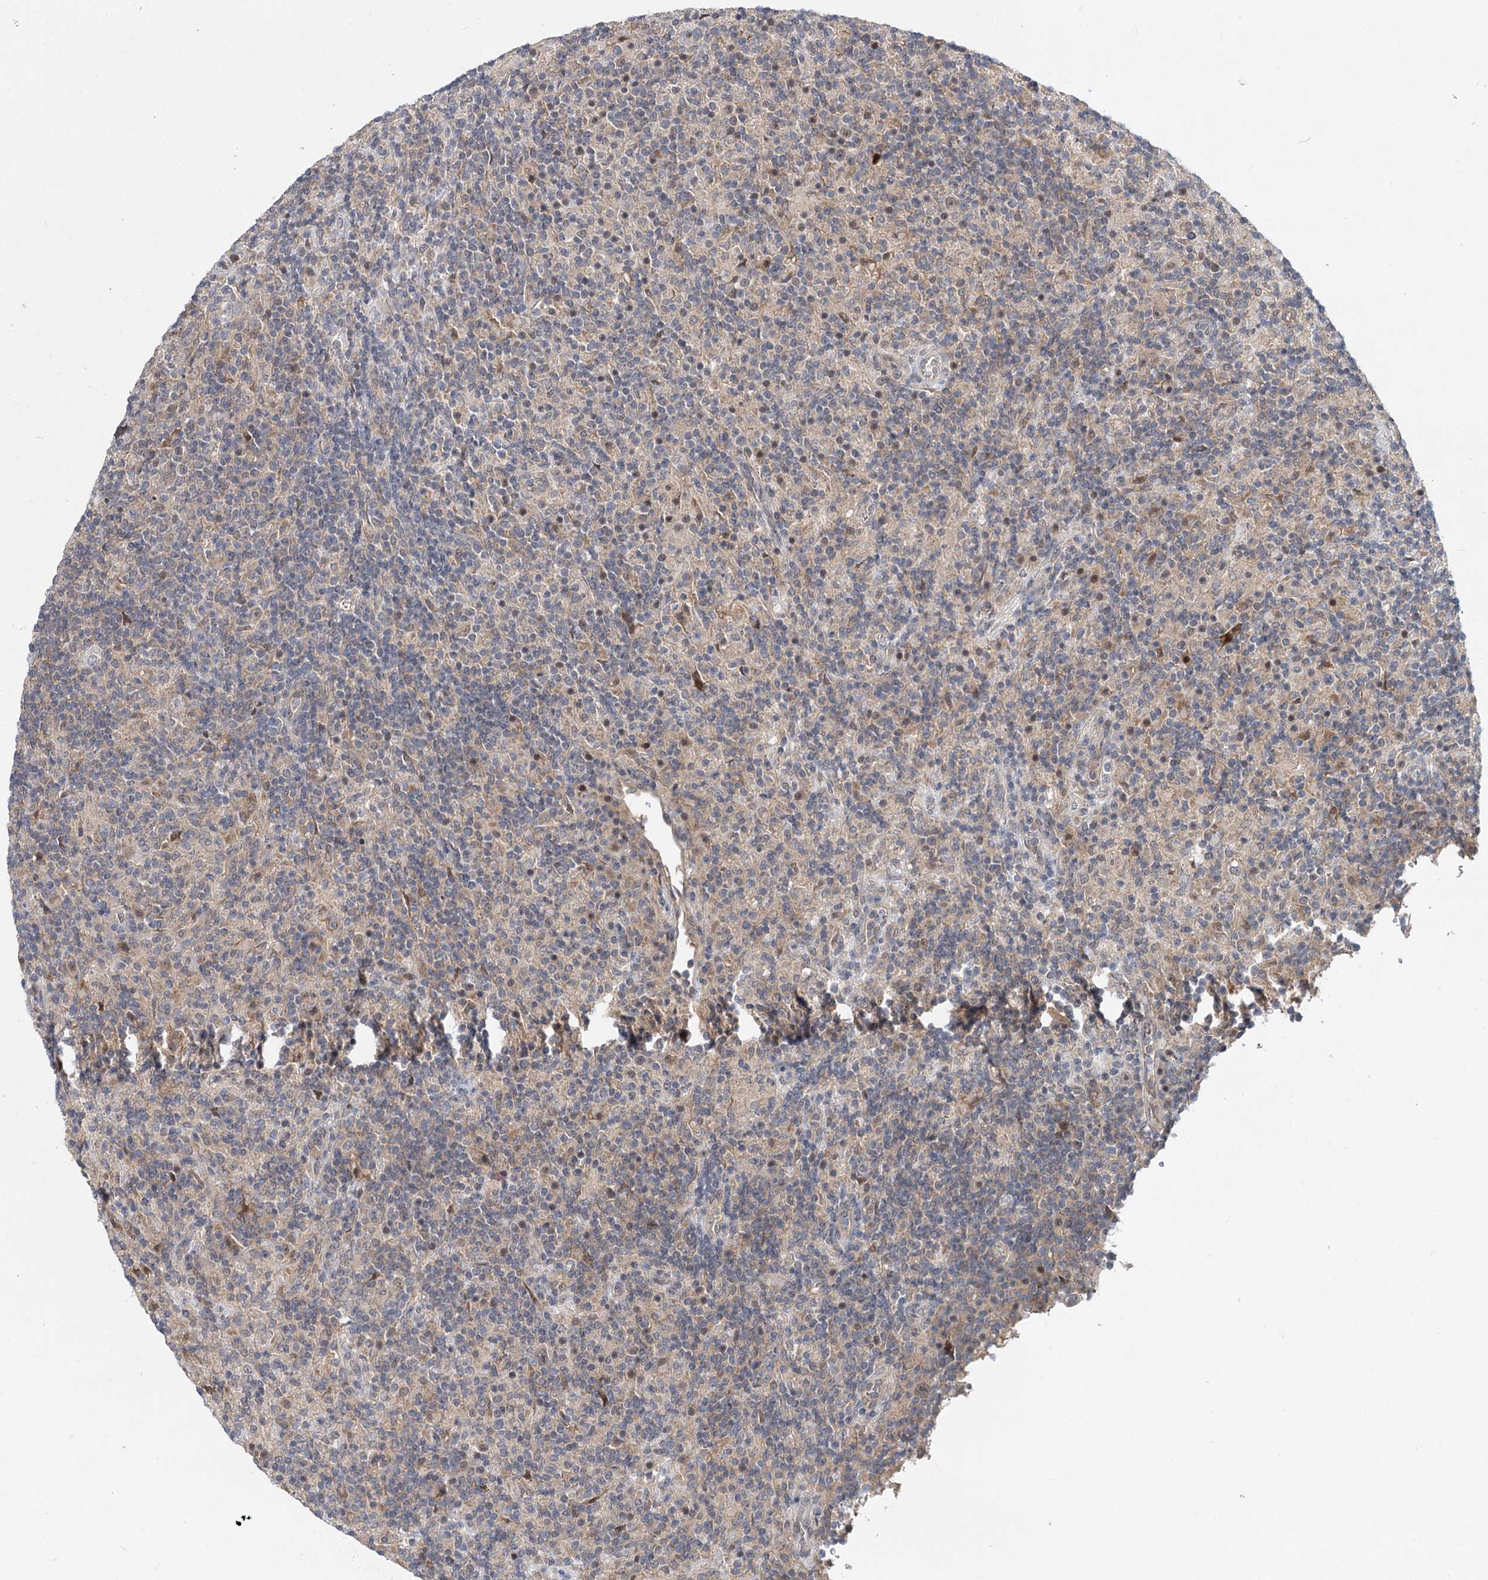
{"staining": {"intensity": "weak", "quantity": "<25%", "location": "cytoplasmic/membranous"}, "tissue": "lymphoma", "cell_type": "Tumor cells", "image_type": "cancer", "snomed": [{"axis": "morphology", "description": "Hodgkin's disease, NOS"}, {"axis": "topography", "description": "Lymph node"}], "caption": "Micrograph shows no protein staining in tumor cells of lymphoma tissue. The staining is performed using DAB (3,3'-diaminobenzidine) brown chromogen with nuclei counter-stained in using hematoxylin.", "gene": "AP3B1", "patient": {"sex": "male", "age": 70}}